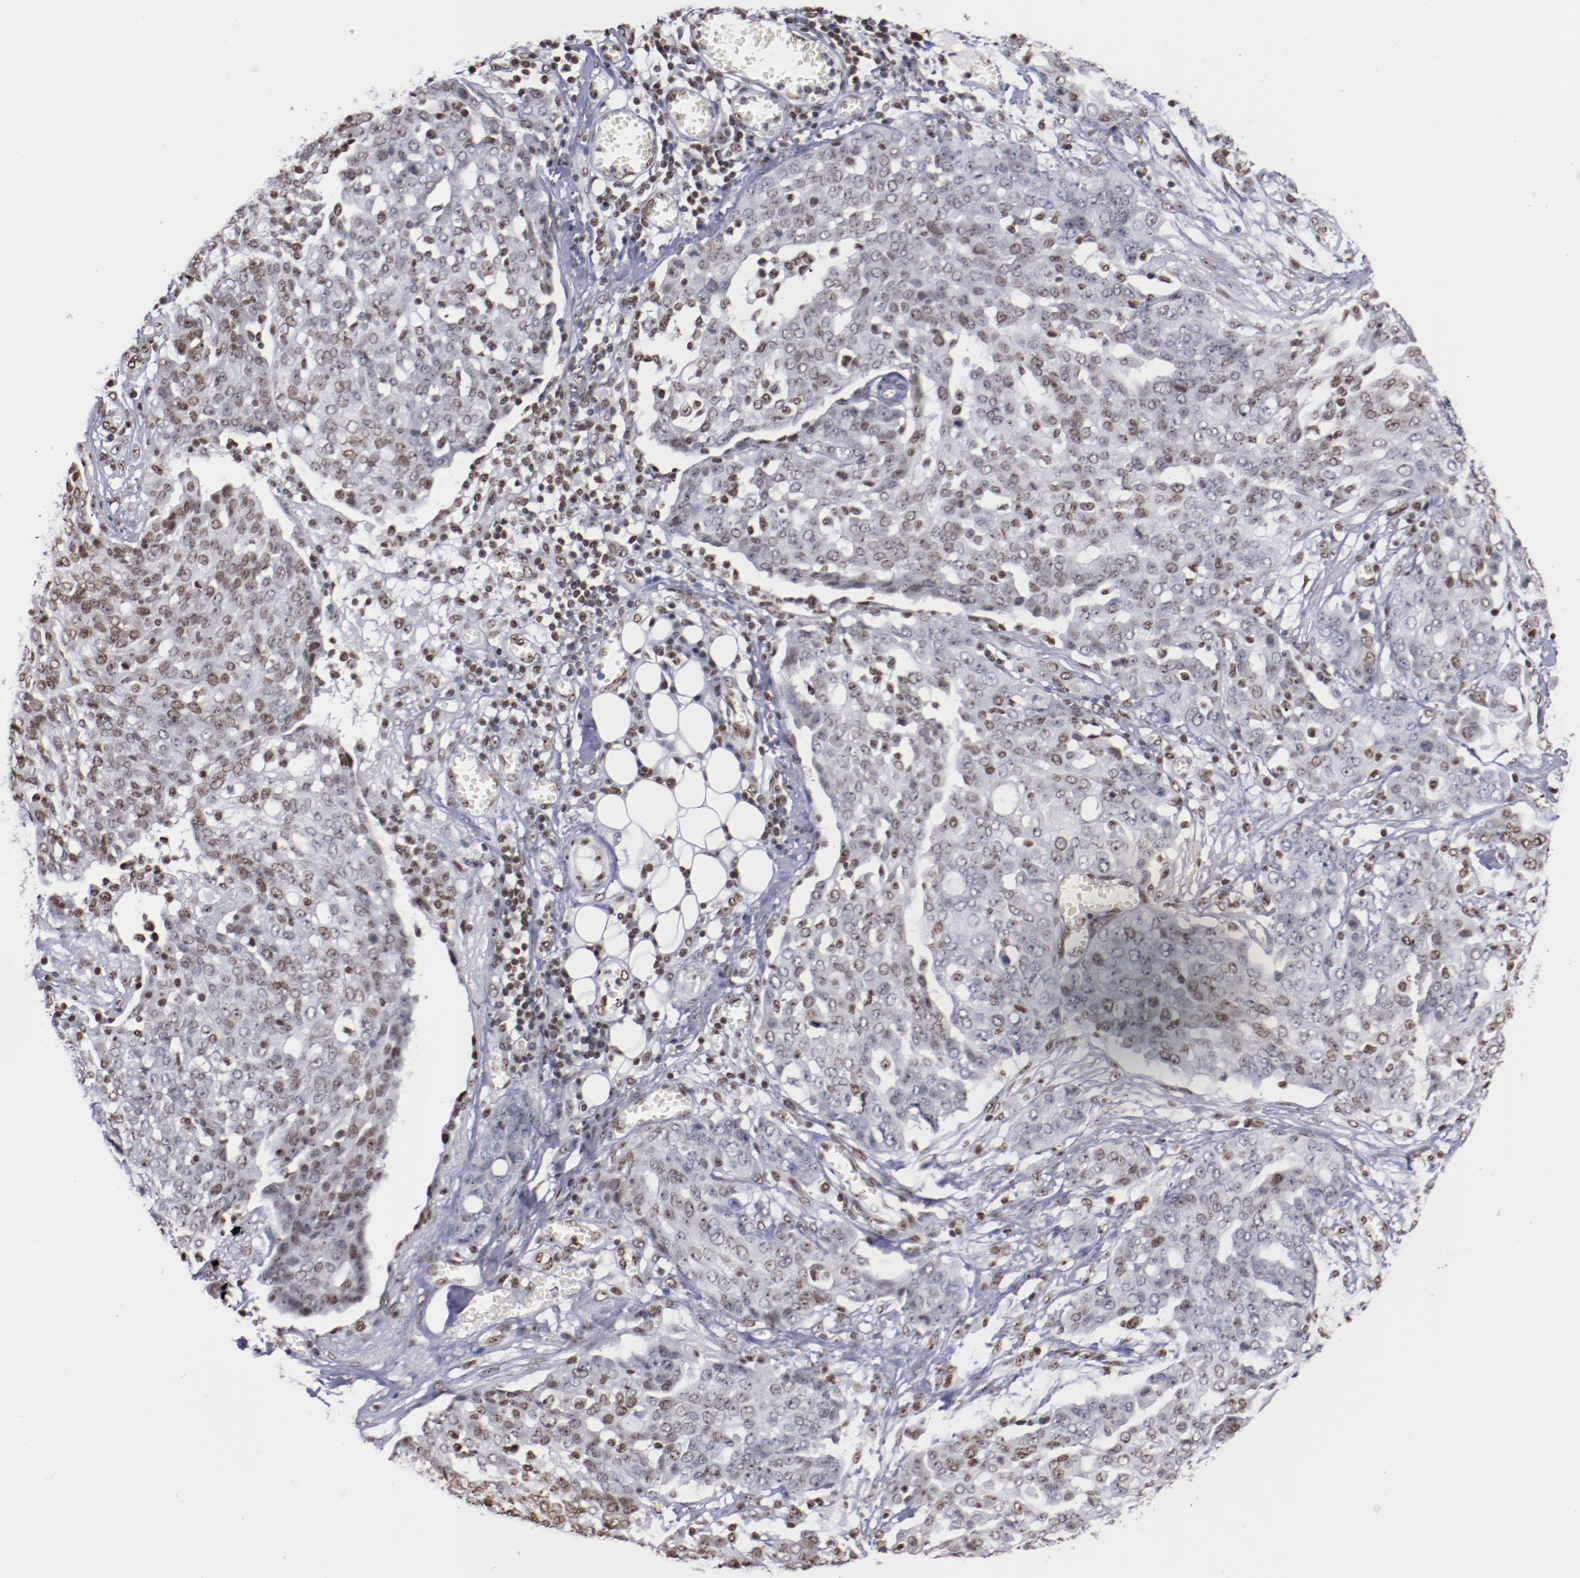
{"staining": {"intensity": "weak", "quantity": "25%-75%", "location": "nuclear"}, "tissue": "ovarian cancer", "cell_type": "Tumor cells", "image_type": "cancer", "snomed": [{"axis": "morphology", "description": "Cystadenocarcinoma, serous, NOS"}, {"axis": "topography", "description": "Soft tissue"}, {"axis": "topography", "description": "Ovary"}], "caption": "High-magnification brightfield microscopy of ovarian serous cystadenocarcinoma stained with DAB (3,3'-diaminobenzidine) (brown) and counterstained with hematoxylin (blue). tumor cells exhibit weak nuclear positivity is present in approximately25%-75% of cells. (DAB (3,3'-diaminobenzidine) = brown stain, brightfield microscopy at high magnification).", "gene": "IFI16", "patient": {"sex": "female", "age": 57}}